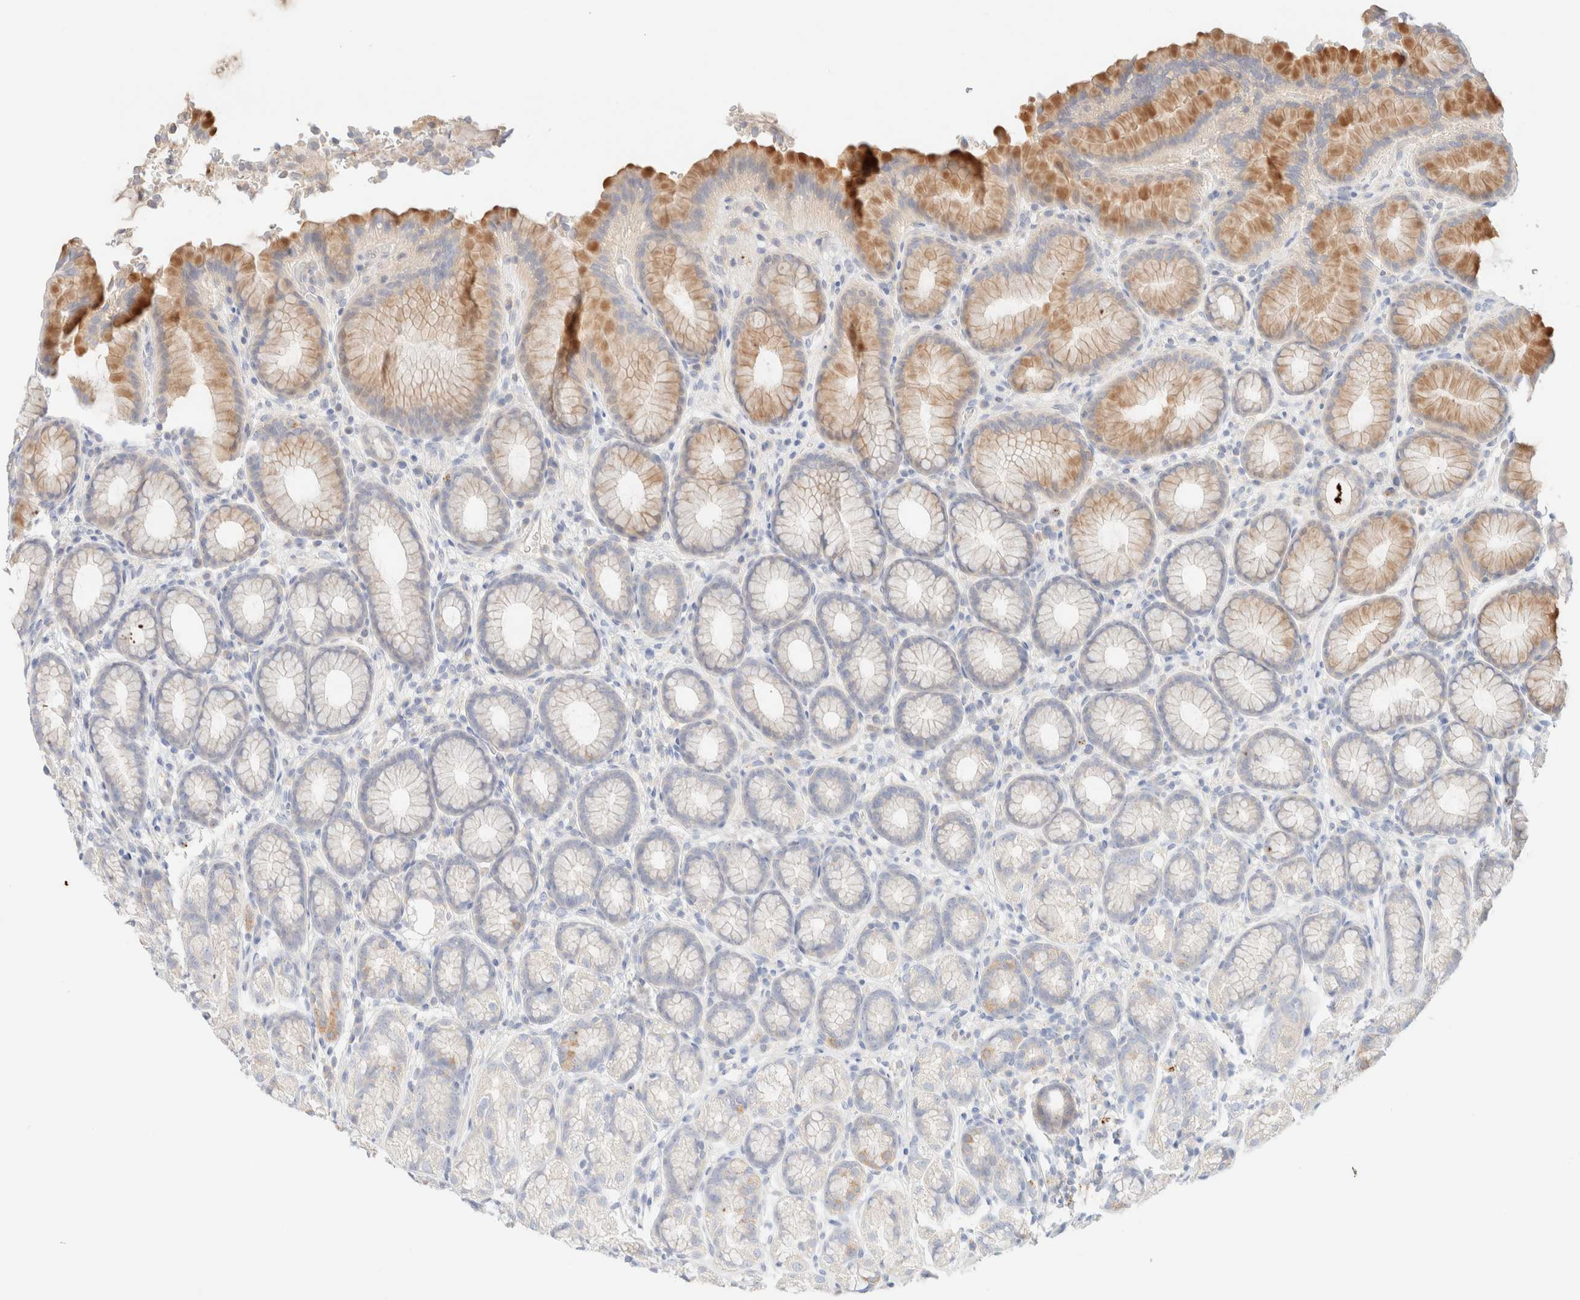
{"staining": {"intensity": "moderate", "quantity": "<25%", "location": "cytoplasmic/membranous"}, "tissue": "stomach", "cell_type": "Glandular cells", "image_type": "normal", "snomed": [{"axis": "morphology", "description": "Normal tissue, NOS"}, {"axis": "topography", "description": "Stomach"}], "caption": "Benign stomach shows moderate cytoplasmic/membranous expression in about <25% of glandular cells.", "gene": "SARM1", "patient": {"sex": "male", "age": 42}}